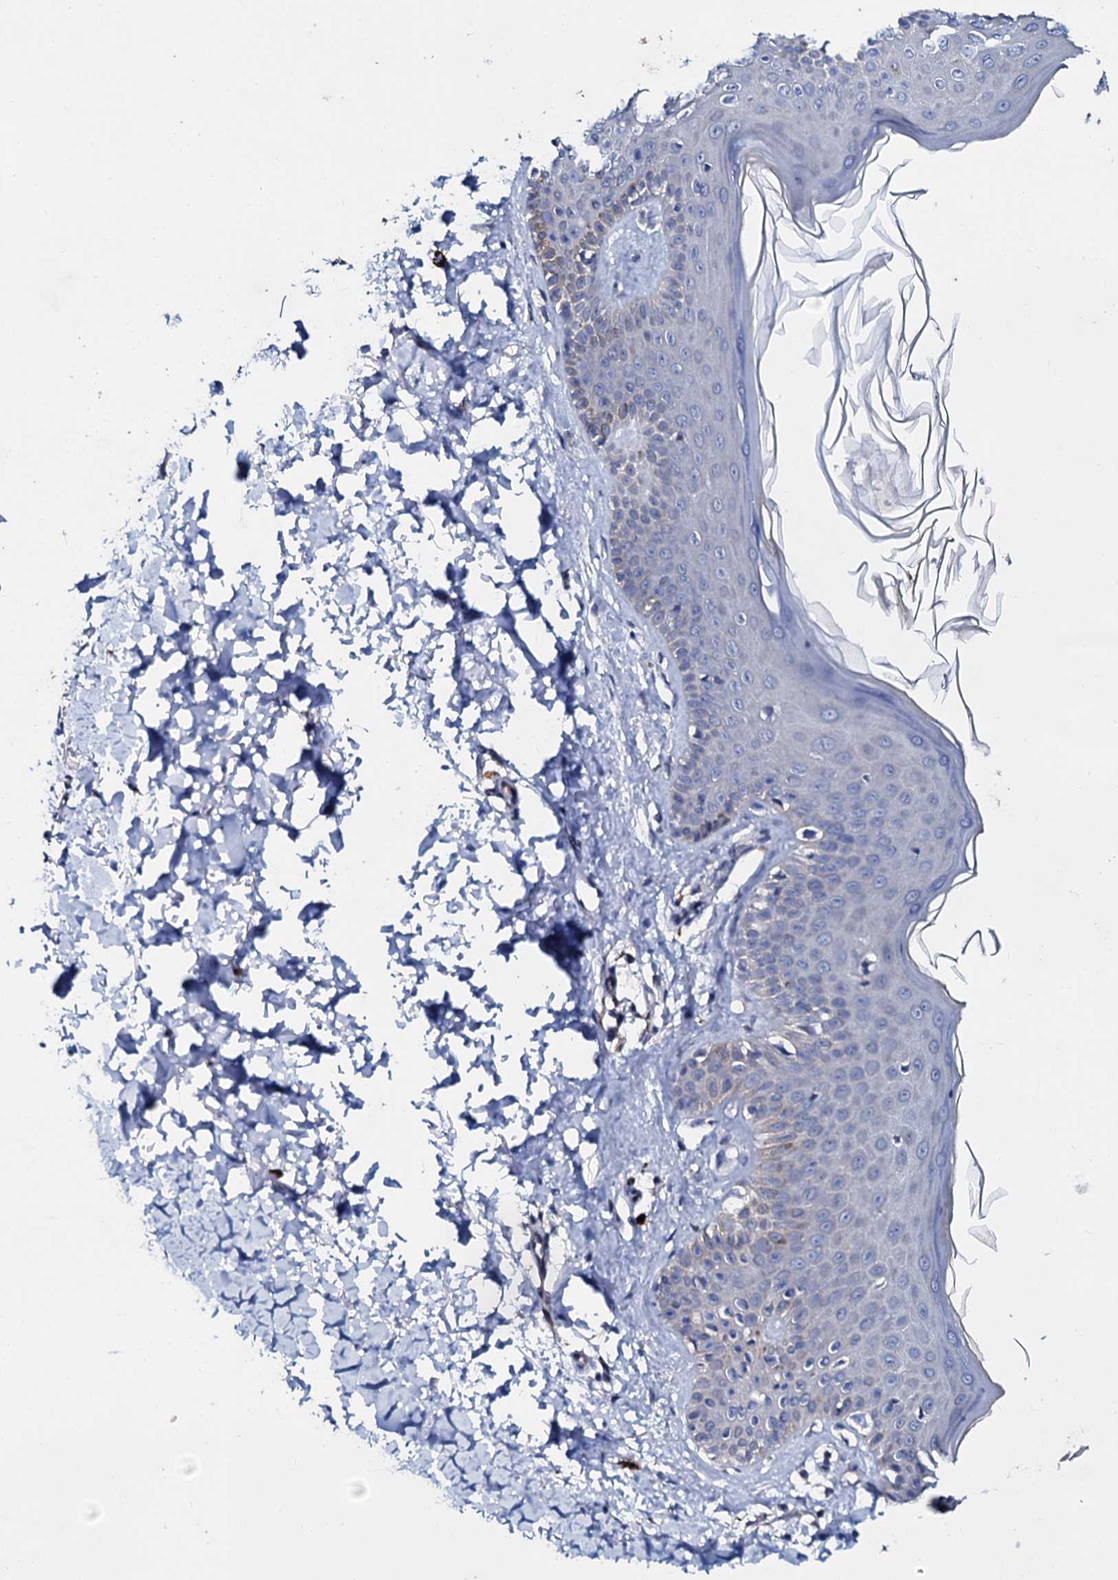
{"staining": {"intensity": "negative", "quantity": "none", "location": "none"}, "tissue": "skin", "cell_type": "Fibroblasts", "image_type": "normal", "snomed": [{"axis": "morphology", "description": "Normal tissue, NOS"}, {"axis": "topography", "description": "Skin"}], "caption": "Fibroblasts show no significant staining in normal skin. (DAB (3,3'-diaminobenzidine) immunohistochemistry with hematoxylin counter stain).", "gene": "SLC37A4", "patient": {"sex": "male", "age": 52}}